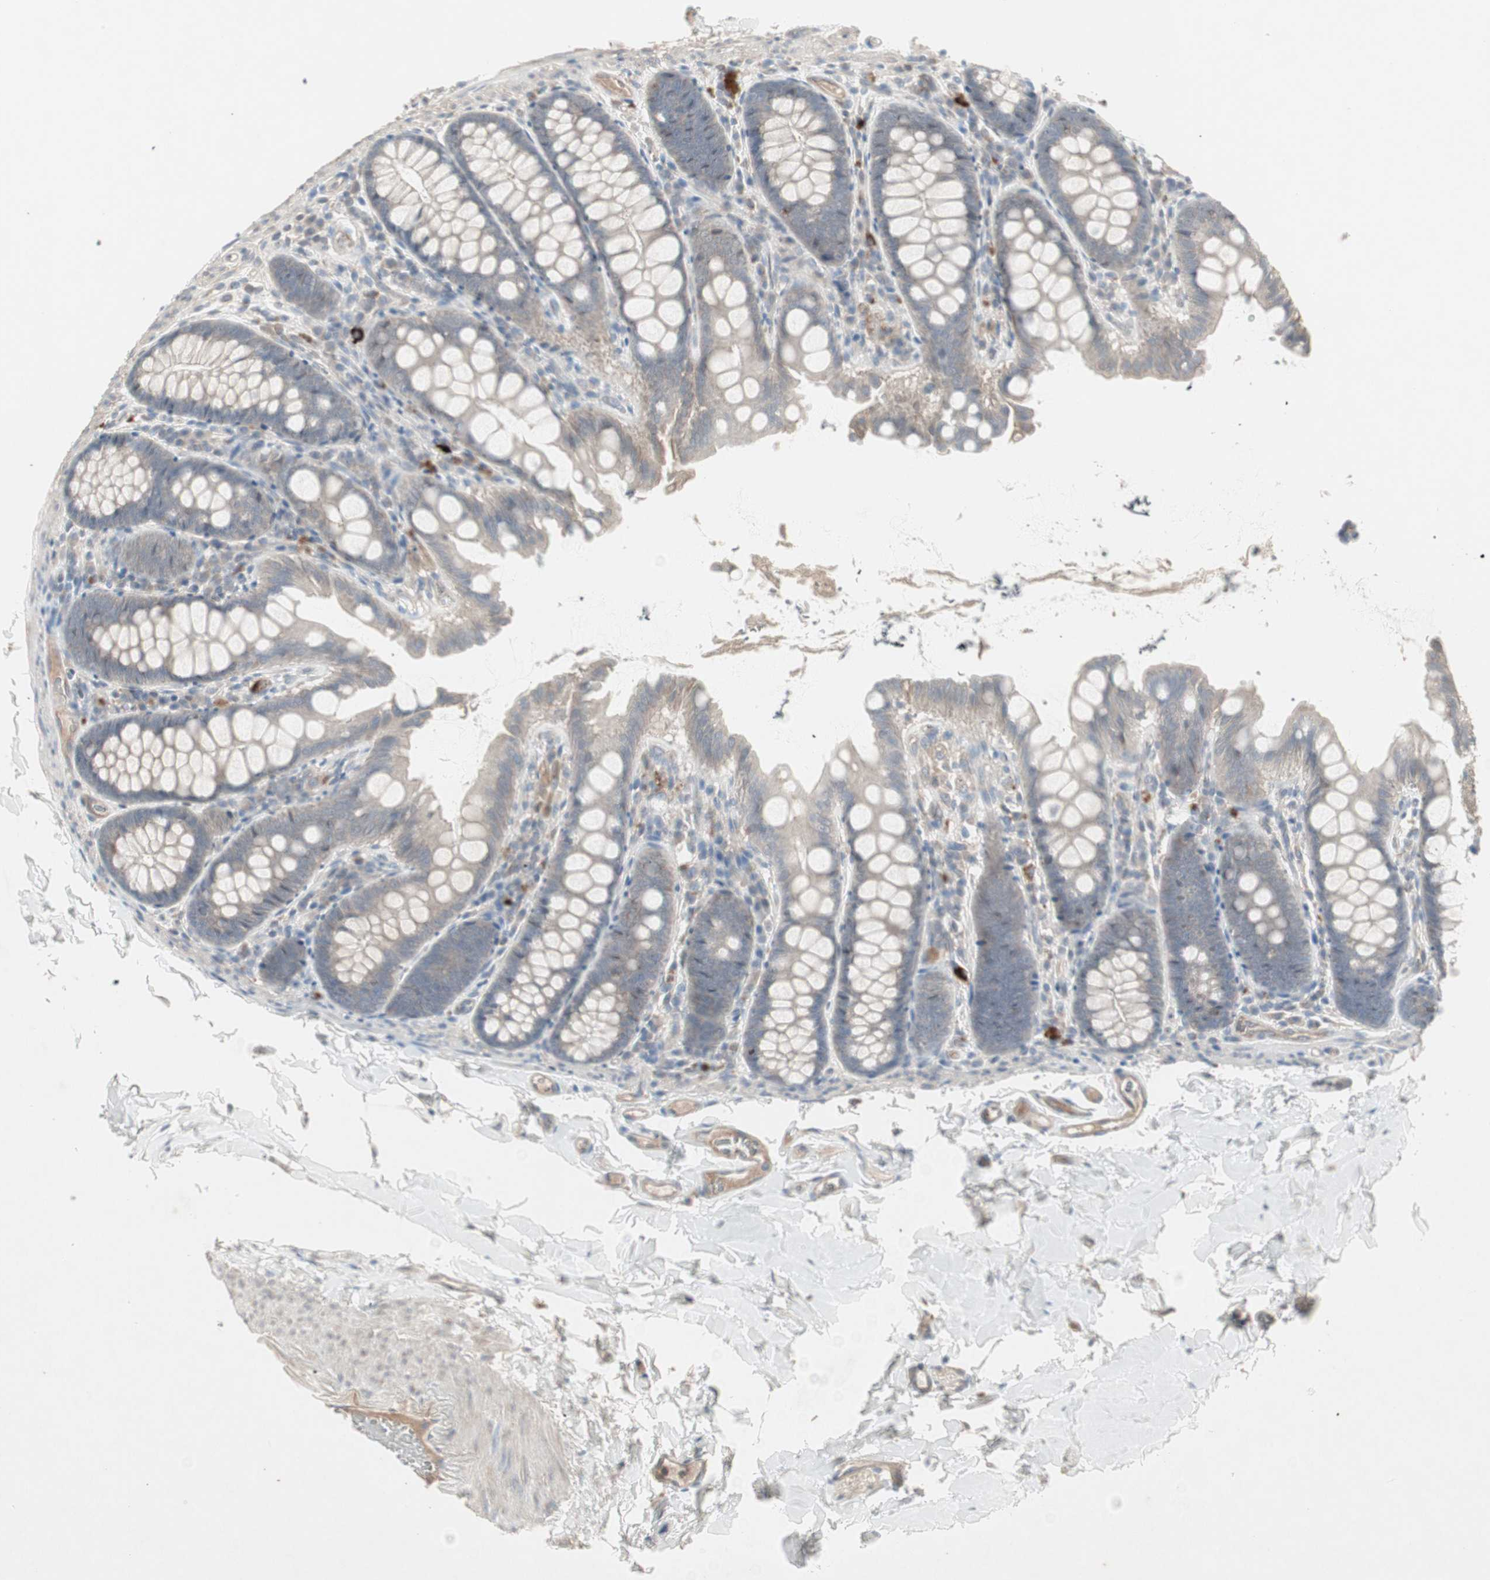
{"staining": {"intensity": "weak", "quantity": ">75%", "location": "cytoplasmic/membranous"}, "tissue": "colon", "cell_type": "Endothelial cells", "image_type": "normal", "snomed": [{"axis": "morphology", "description": "Normal tissue, NOS"}, {"axis": "topography", "description": "Colon"}], "caption": "Benign colon reveals weak cytoplasmic/membranous positivity in about >75% of endothelial cells Immunohistochemistry (ihc) stains the protein of interest in brown and the nuclei are stained blue..", "gene": "JMJD7", "patient": {"sex": "female", "age": 61}}